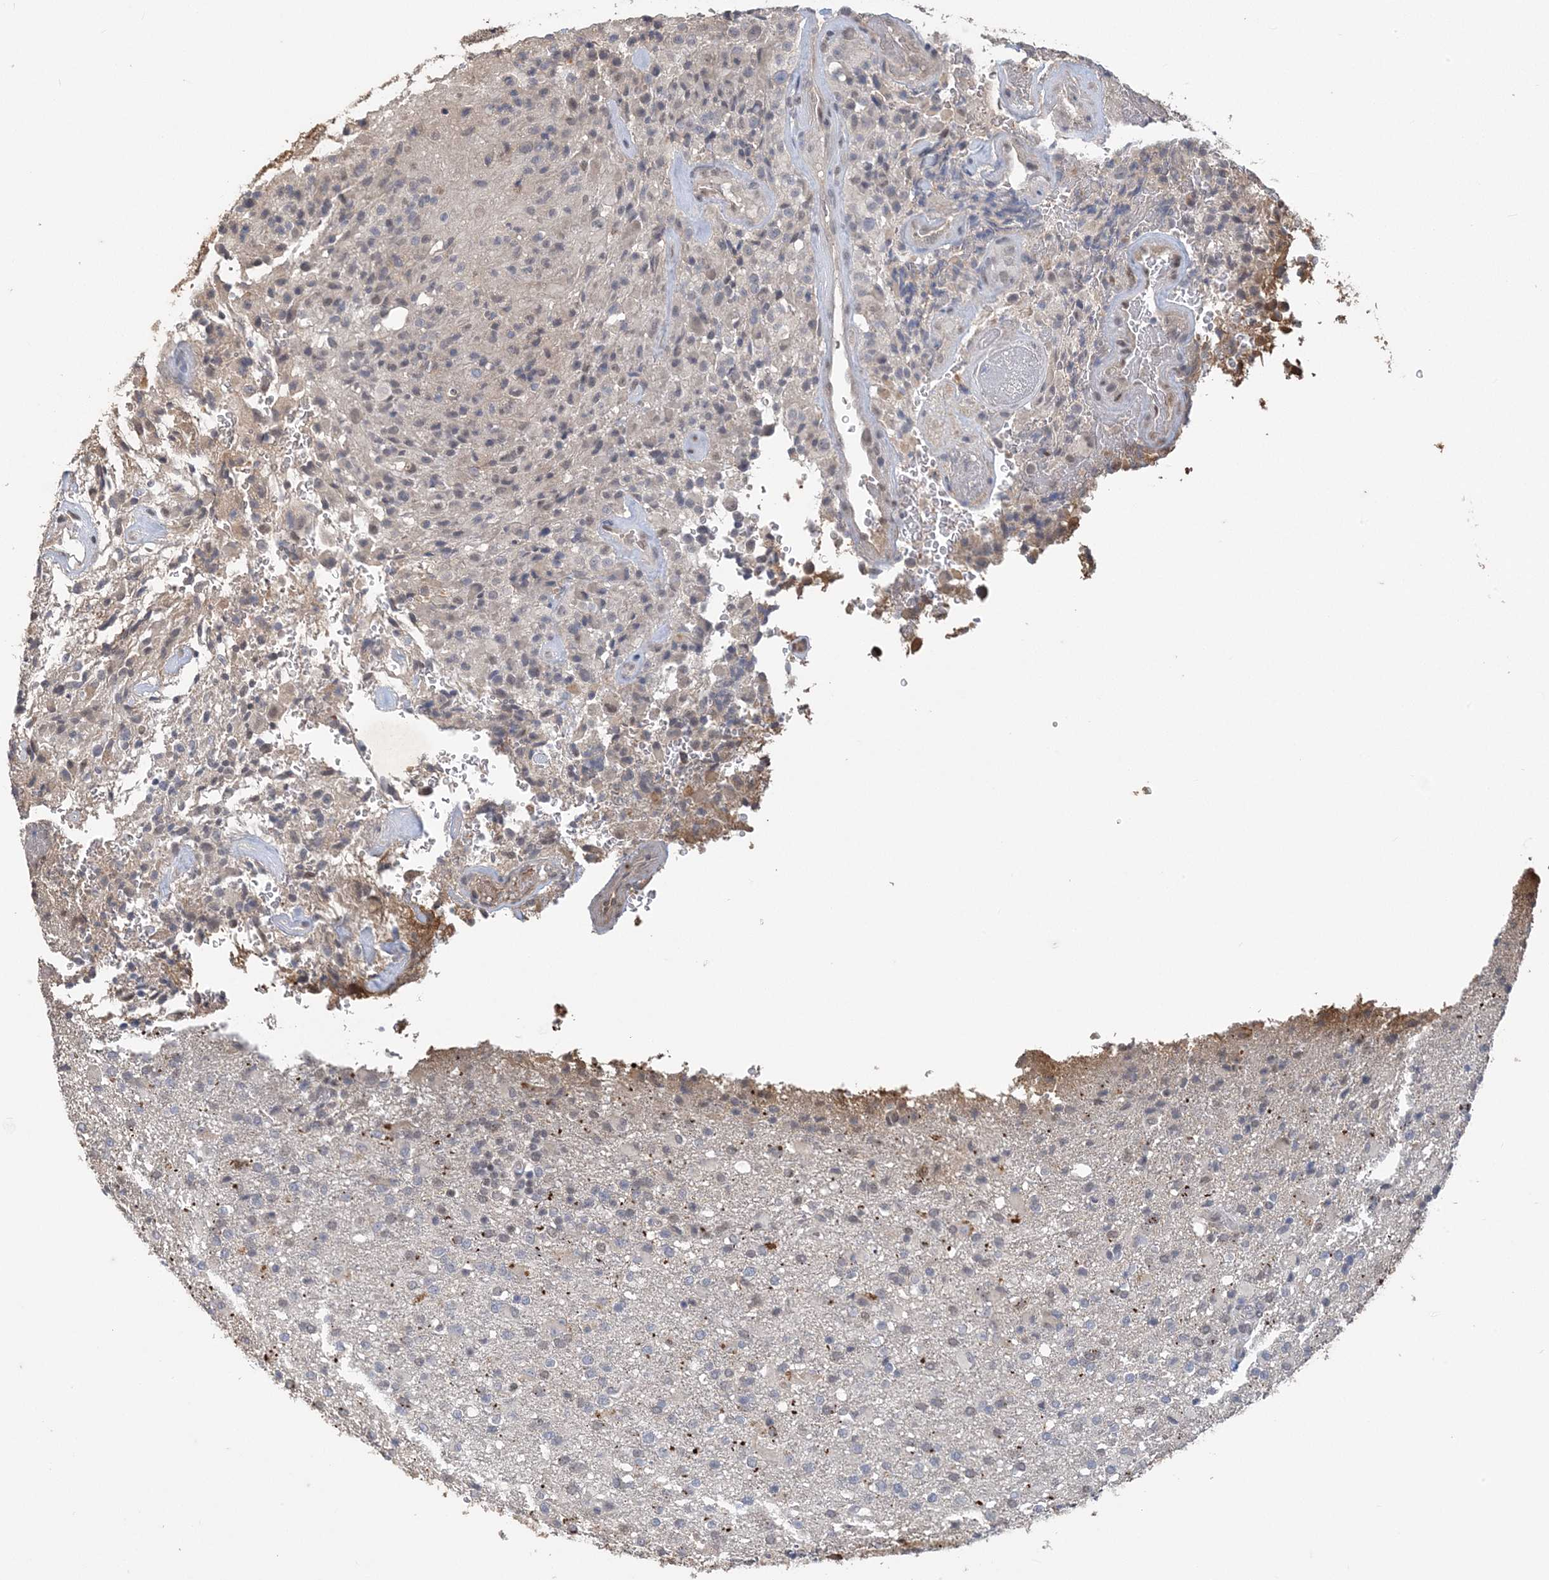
{"staining": {"intensity": "negative", "quantity": "none", "location": "none"}, "tissue": "glioma", "cell_type": "Tumor cells", "image_type": "cancer", "snomed": [{"axis": "morphology", "description": "Glioma, malignant, High grade"}, {"axis": "topography", "description": "Brain"}], "caption": "Malignant glioma (high-grade) was stained to show a protein in brown. There is no significant expression in tumor cells.", "gene": "ZBTB7A", "patient": {"sex": "male", "age": 71}}